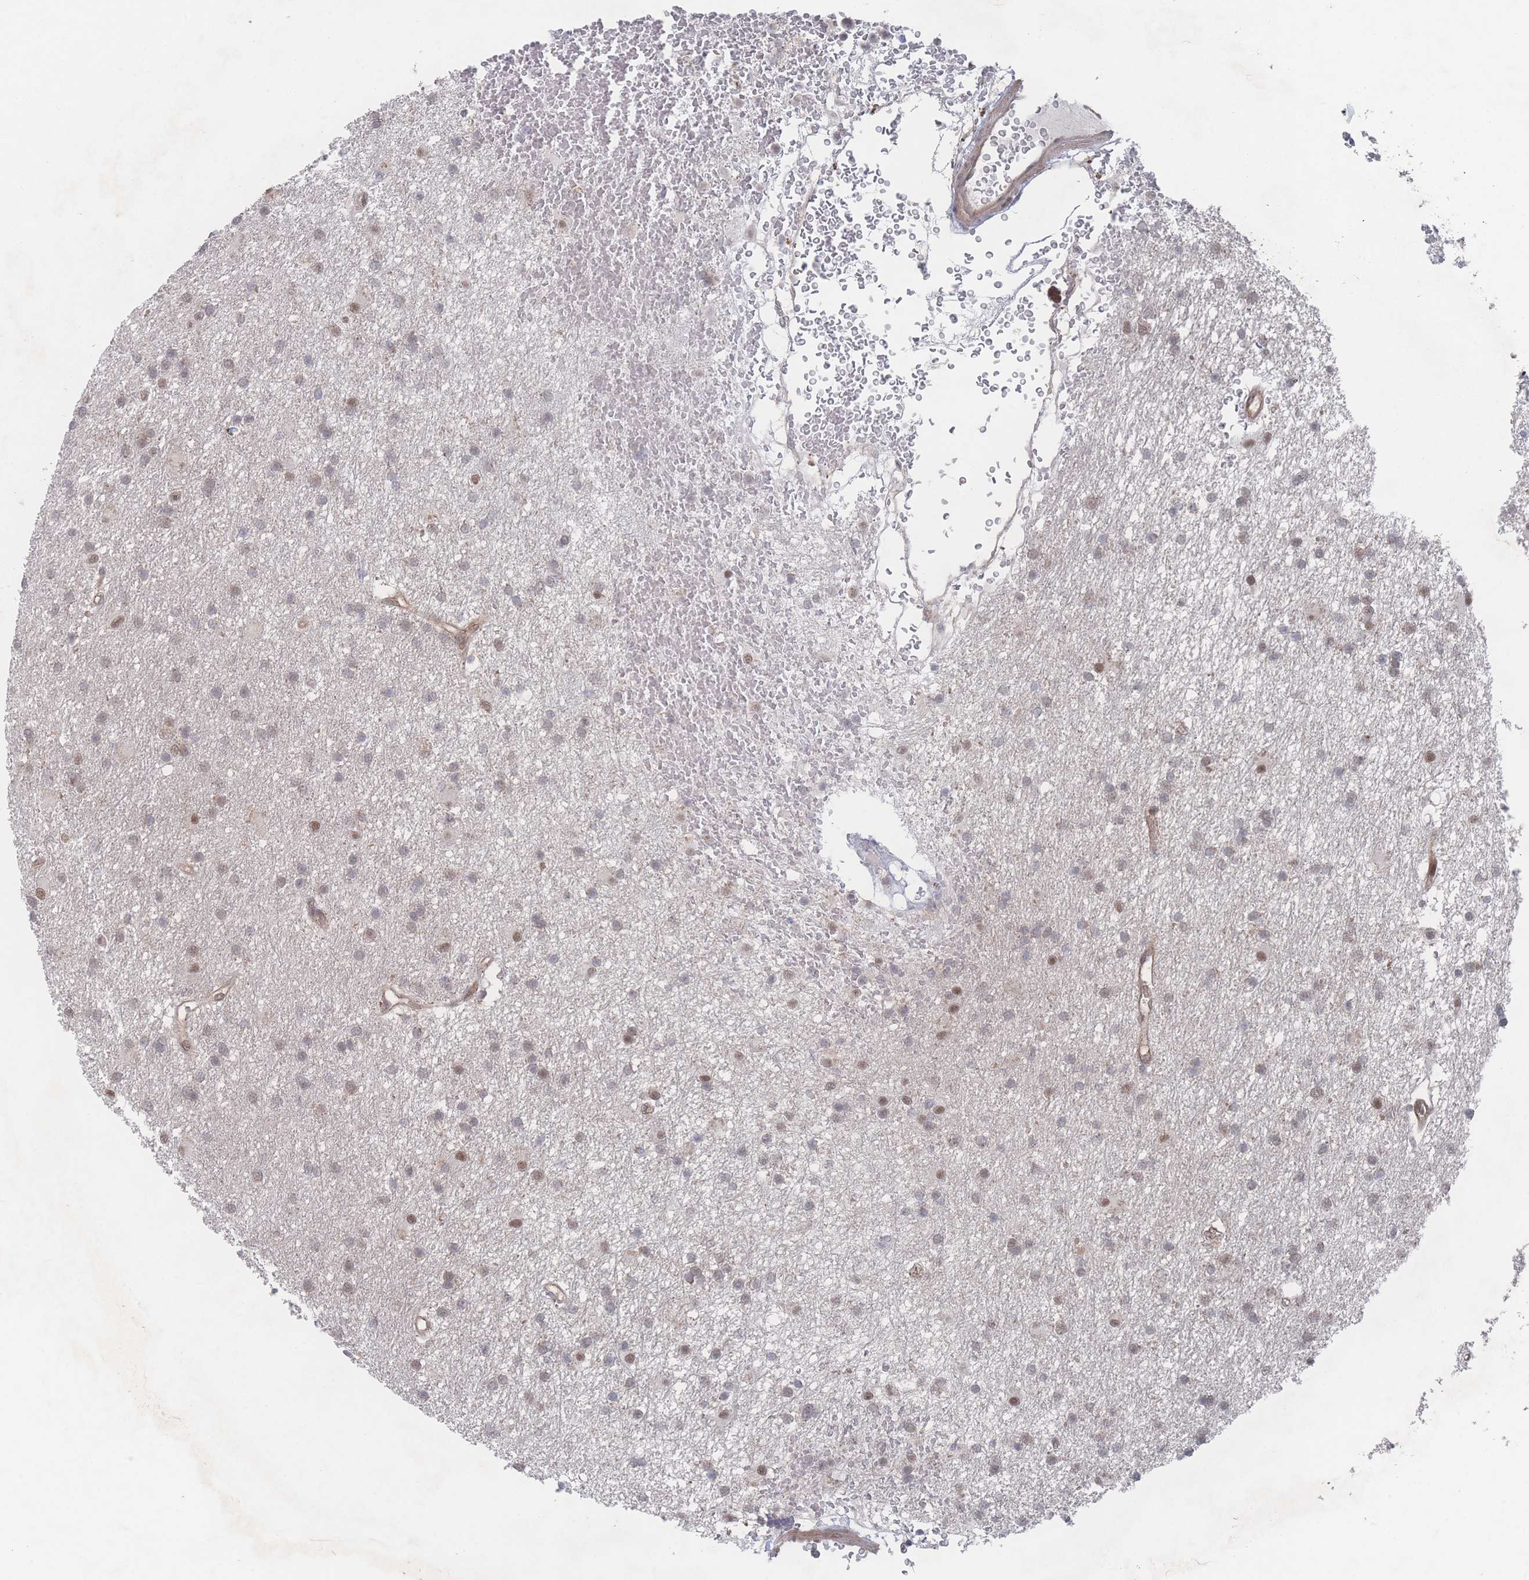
{"staining": {"intensity": "weak", "quantity": "25%-75%", "location": "nuclear"}, "tissue": "glioma", "cell_type": "Tumor cells", "image_type": "cancer", "snomed": [{"axis": "morphology", "description": "Glioma, malignant, High grade"}, {"axis": "topography", "description": "Brain"}], "caption": "Malignant glioma (high-grade) tissue displays weak nuclear staining in about 25%-75% of tumor cells, visualized by immunohistochemistry.", "gene": "PSMA1", "patient": {"sex": "male", "age": 77}}